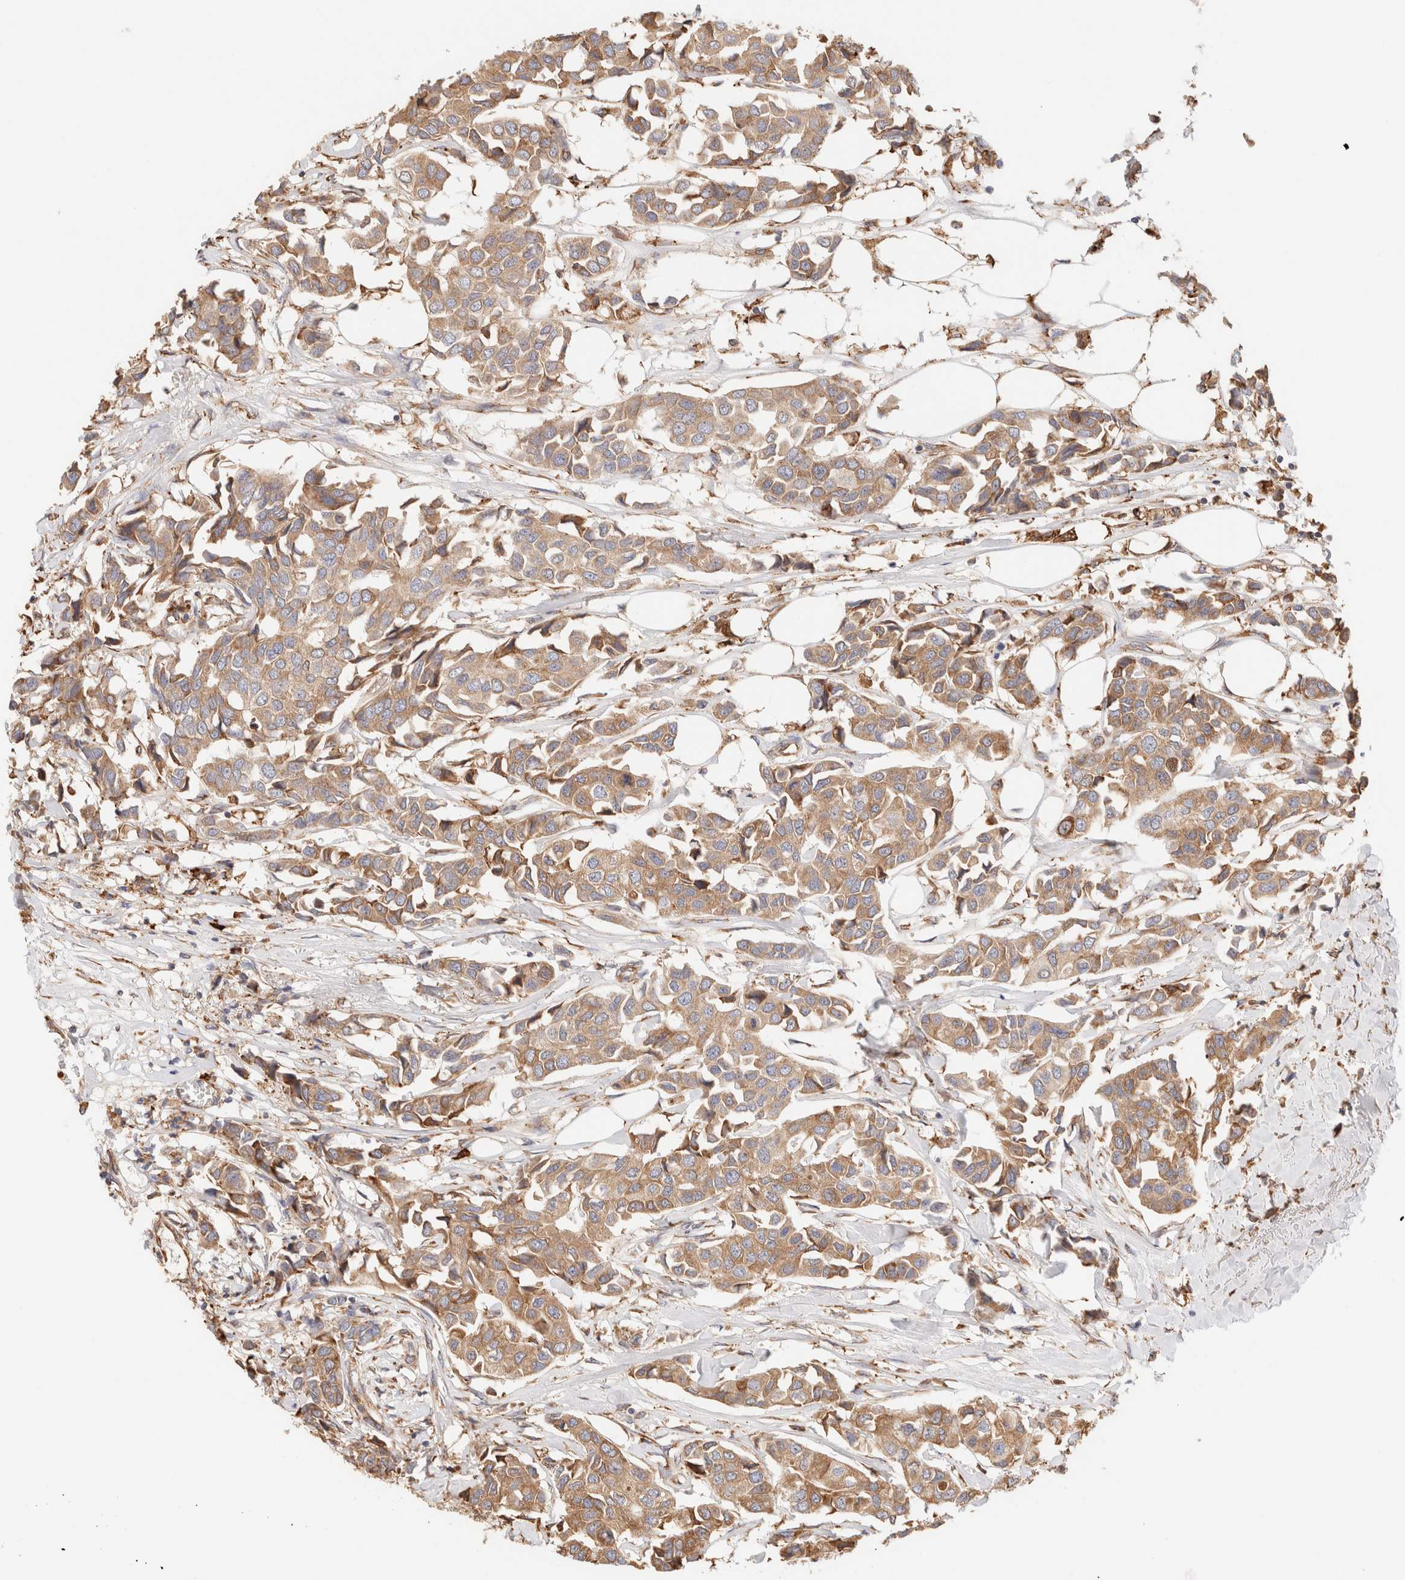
{"staining": {"intensity": "moderate", "quantity": ">75%", "location": "cytoplasmic/membranous"}, "tissue": "breast cancer", "cell_type": "Tumor cells", "image_type": "cancer", "snomed": [{"axis": "morphology", "description": "Duct carcinoma"}, {"axis": "topography", "description": "Breast"}], "caption": "Moderate cytoplasmic/membranous positivity is present in about >75% of tumor cells in invasive ductal carcinoma (breast).", "gene": "FER", "patient": {"sex": "female", "age": 80}}